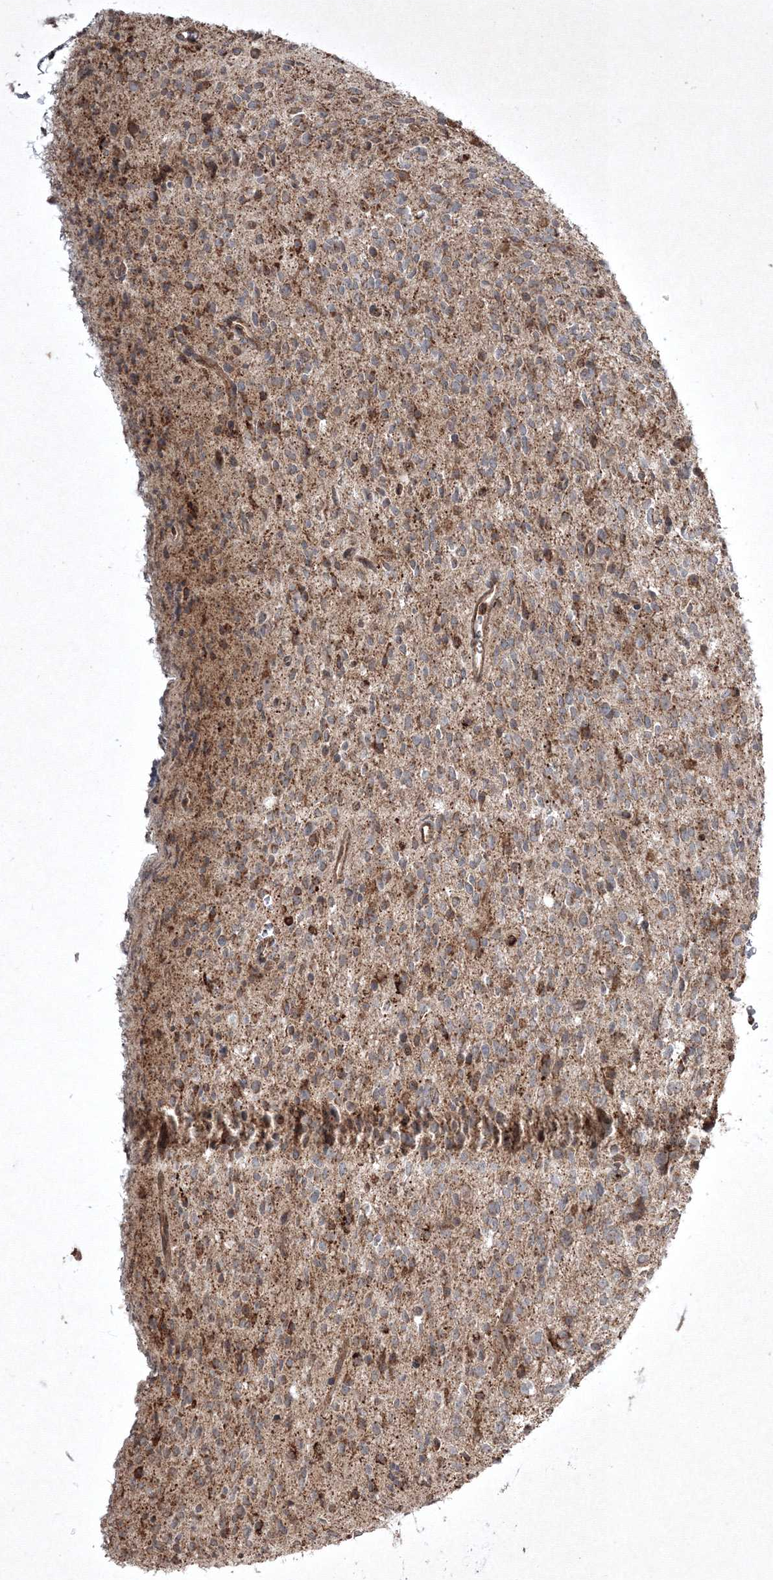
{"staining": {"intensity": "moderate", "quantity": "<25%", "location": "cytoplasmic/membranous"}, "tissue": "glioma", "cell_type": "Tumor cells", "image_type": "cancer", "snomed": [{"axis": "morphology", "description": "Glioma, malignant, High grade"}, {"axis": "topography", "description": "Brain"}], "caption": "Human malignant glioma (high-grade) stained for a protein (brown) demonstrates moderate cytoplasmic/membranous positive expression in approximately <25% of tumor cells.", "gene": "PLTP", "patient": {"sex": "male", "age": 34}}